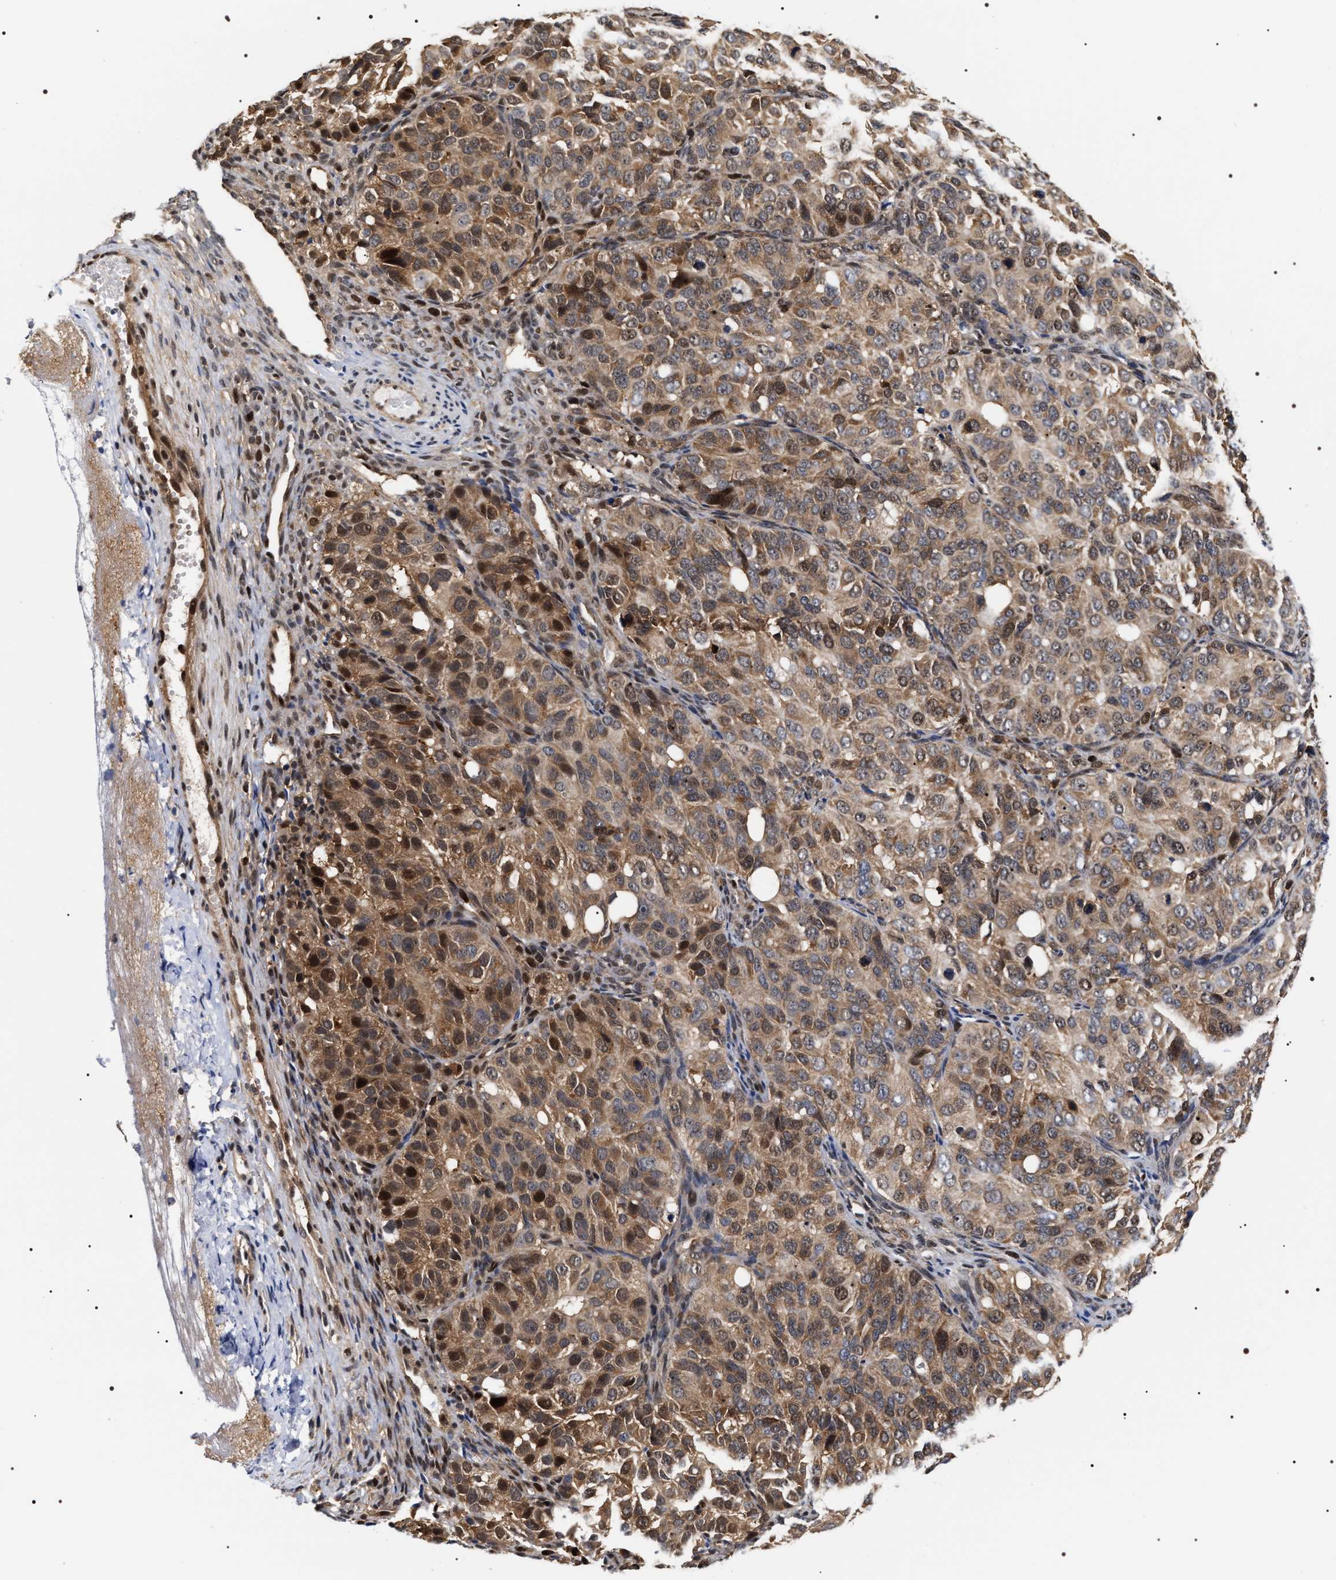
{"staining": {"intensity": "moderate", "quantity": ">75%", "location": "cytoplasmic/membranous,nuclear"}, "tissue": "ovarian cancer", "cell_type": "Tumor cells", "image_type": "cancer", "snomed": [{"axis": "morphology", "description": "Carcinoma, endometroid"}, {"axis": "topography", "description": "Ovary"}], "caption": "Immunohistochemical staining of endometroid carcinoma (ovarian) exhibits moderate cytoplasmic/membranous and nuclear protein expression in about >75% of tumor cells. (DAB IHC with brightfield microscopy, high magnification).", "gene": "BAG6", "patient": {"sex": "female", "age": 51}}